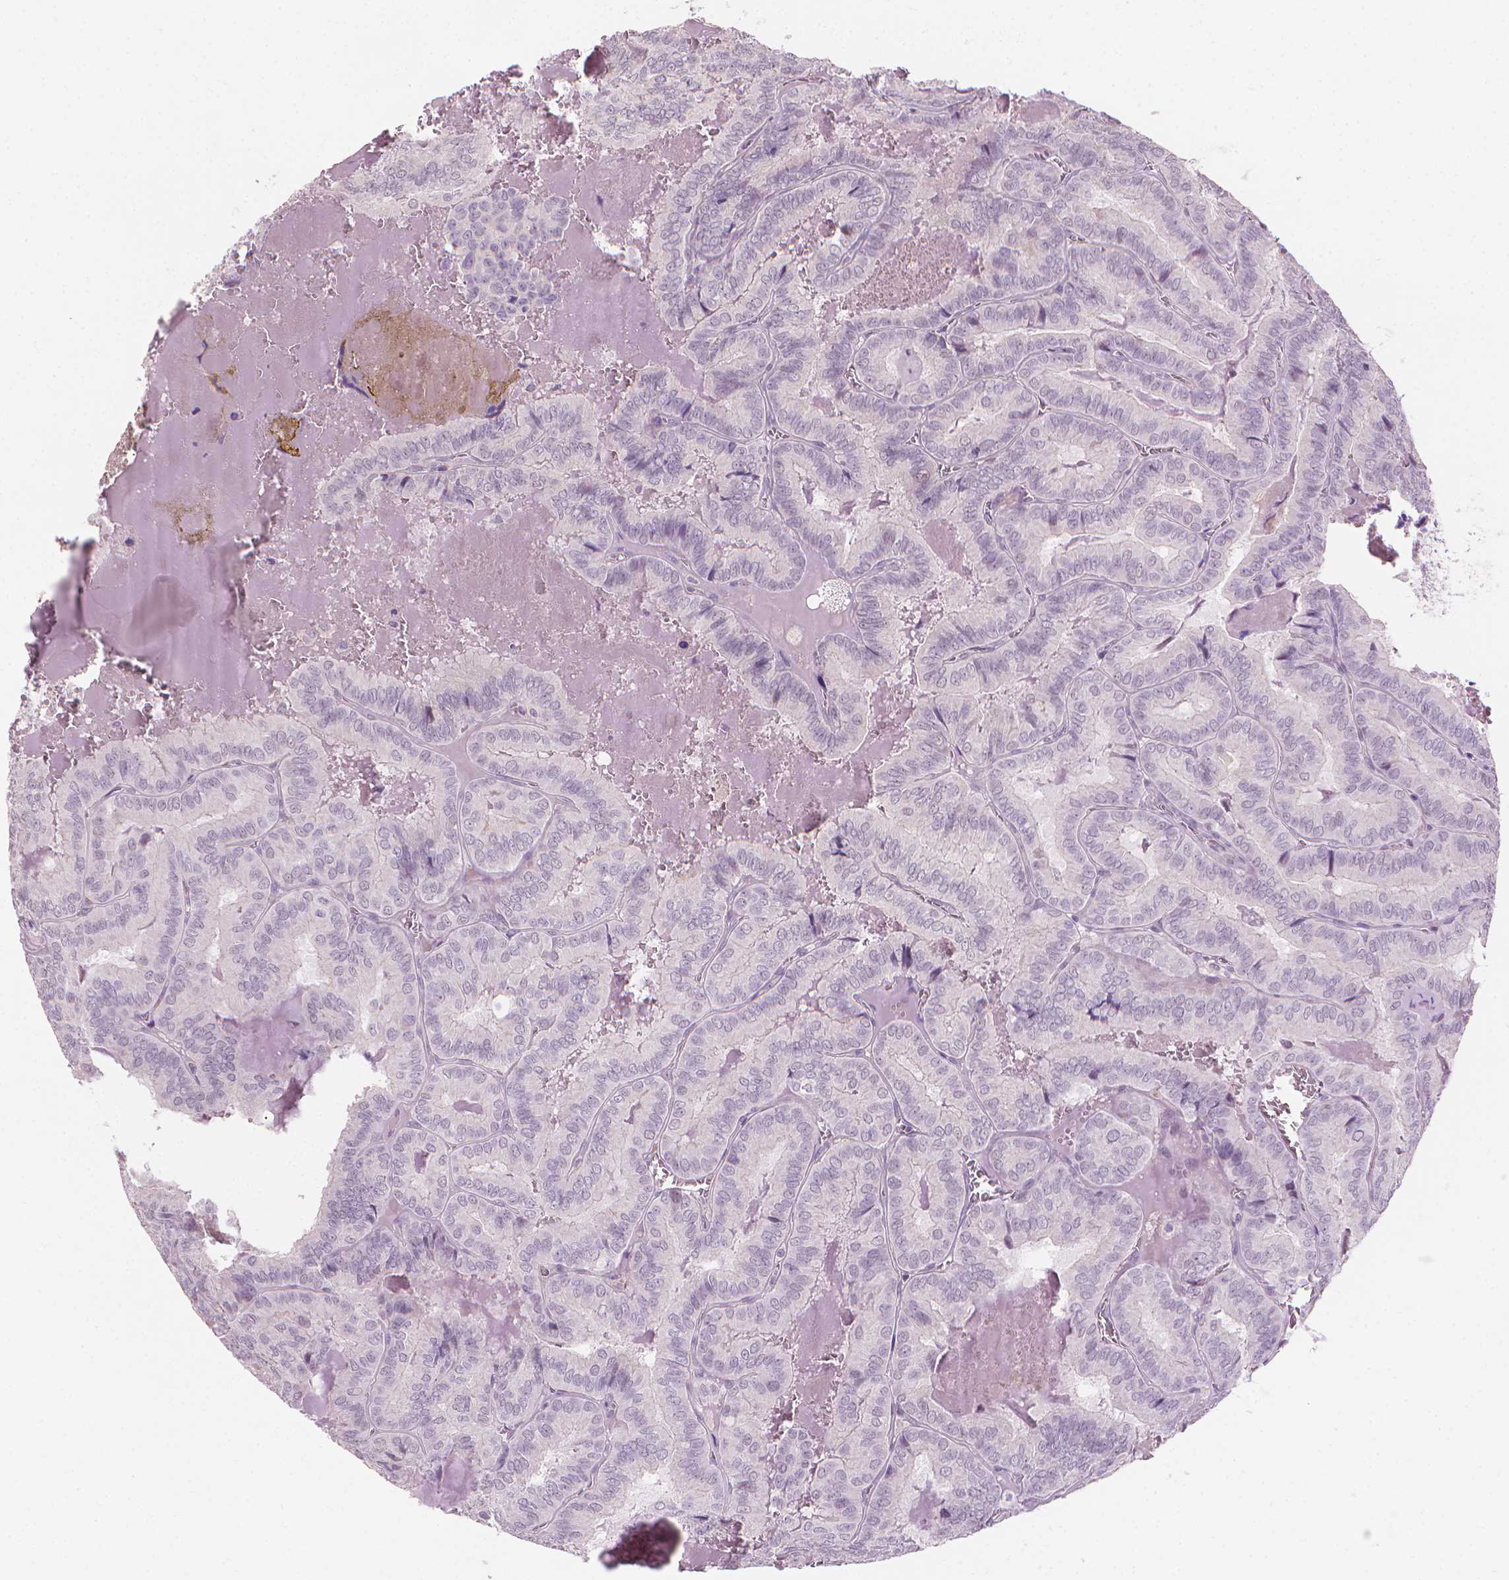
{"staining": {"intensity": "negative", "quantity": "none", "location": "none"}, "tissue": "thyroid cancer", "cell_type": "Tumor cells", "image_type": "cancer", "snomed": [{"axis": "morphology", "description": "Papillary adenocarcinoma, NOS"}, {"axis": "topography", "description": "Thyroid gland"}], "caption": "IHC micrograph of neoplastic tissue: human thyroid cancer (papillary adenocarcinoma) stained with DAB (3,3'-diaminobenzidine) shows no significant protein staining in tumor cells. (DAB (3,3'-diaminobenzidine) IHC visualized using brightfield microscopy, high magnification).", "gene": "SAXO2", "patient": {"sex": "female", "age": 75}}